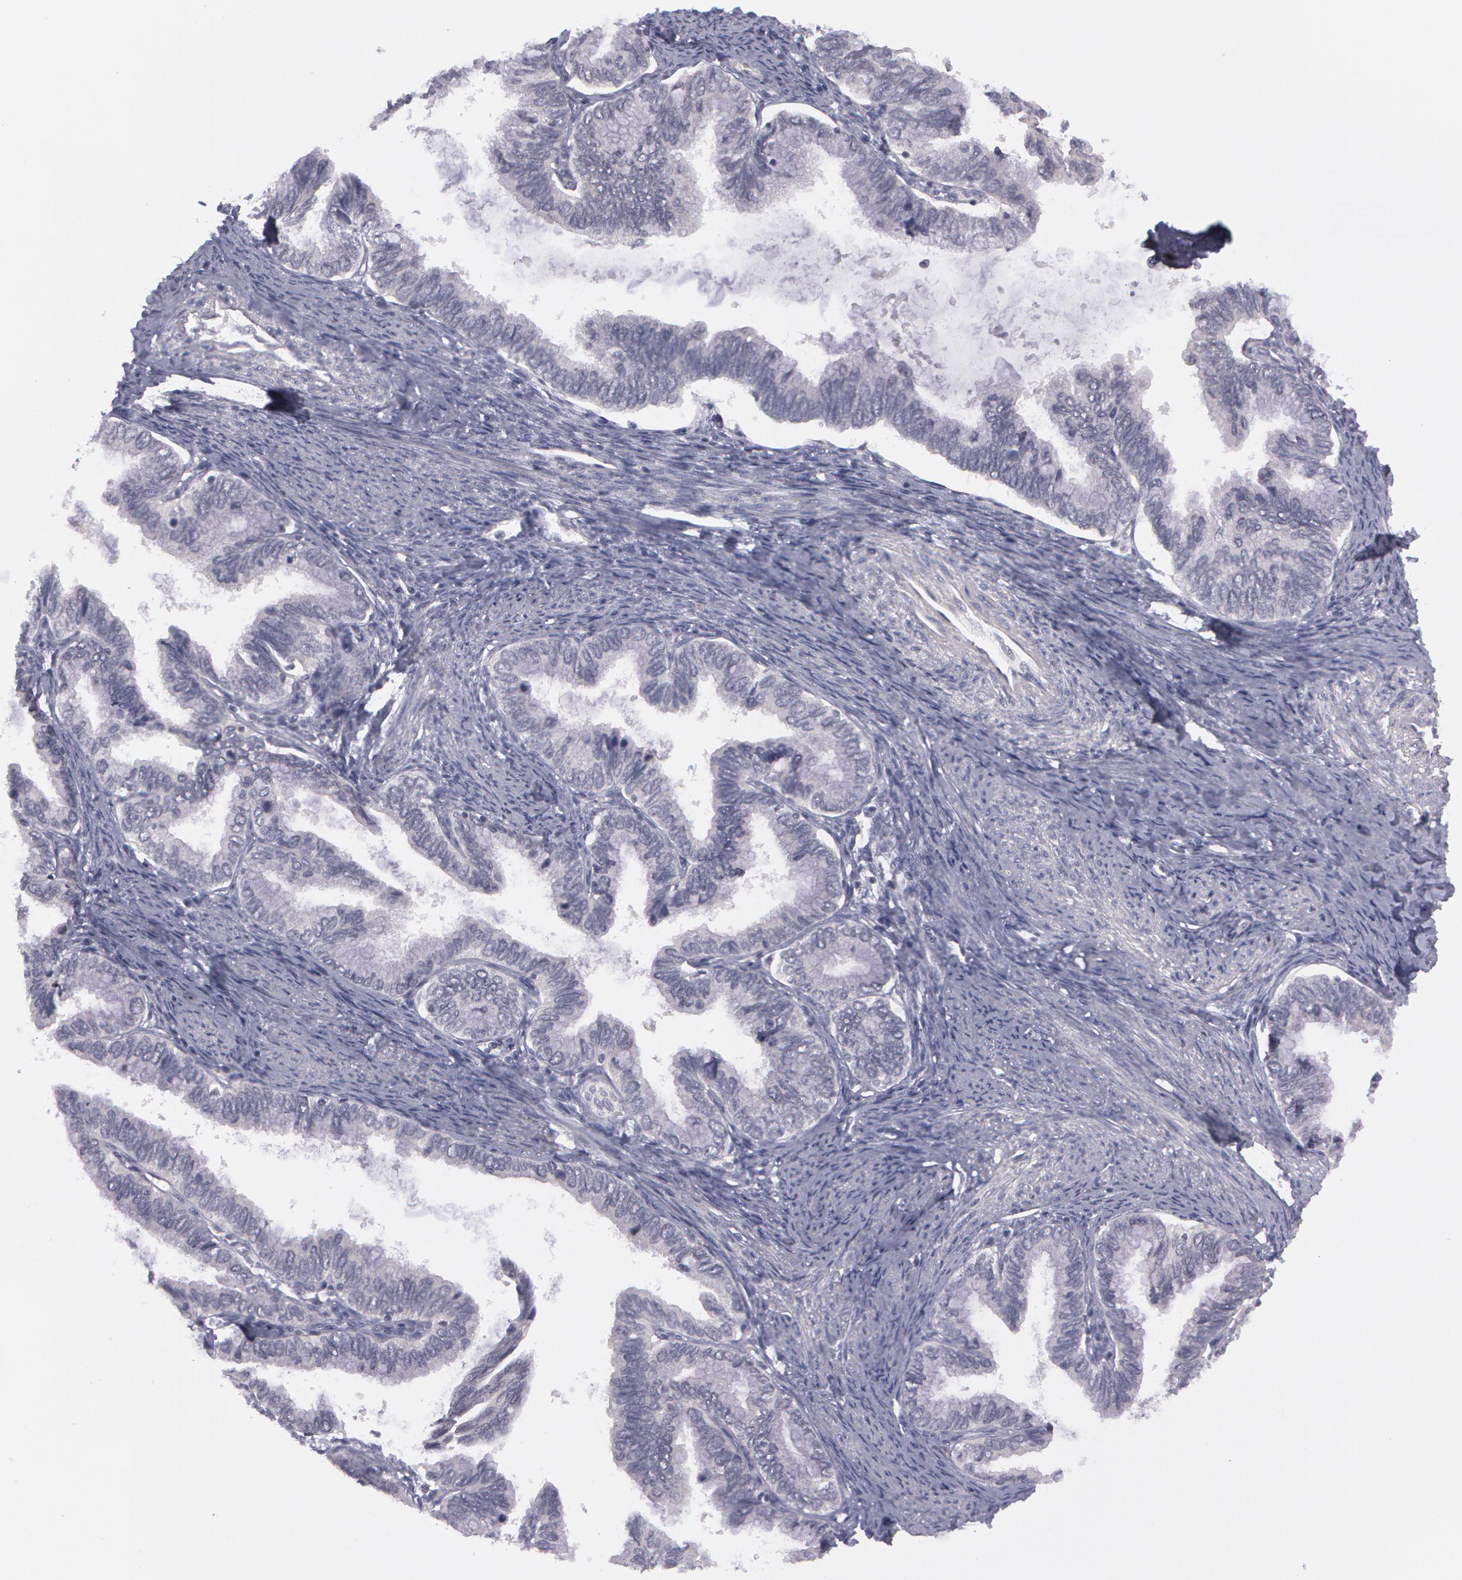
{"staining": {"intensity": "negative", "quantity": "none", "location": "none"}, "tissue": "cervical cancer", "cell_type": "Tumor cells", "image_type": "cancer", "snomed": [{"axis": "morphology", "description": "Adenocarcinoma, NOS"}, {"axis": "topography", "description": "Cervix"}], "caption": "Immunohistochemistry of human adenocarcinoma (cervical) reveals no staining in tumor cells.", "gene": "IL1RN", "patient": {"sex": "female", "age": 49}}